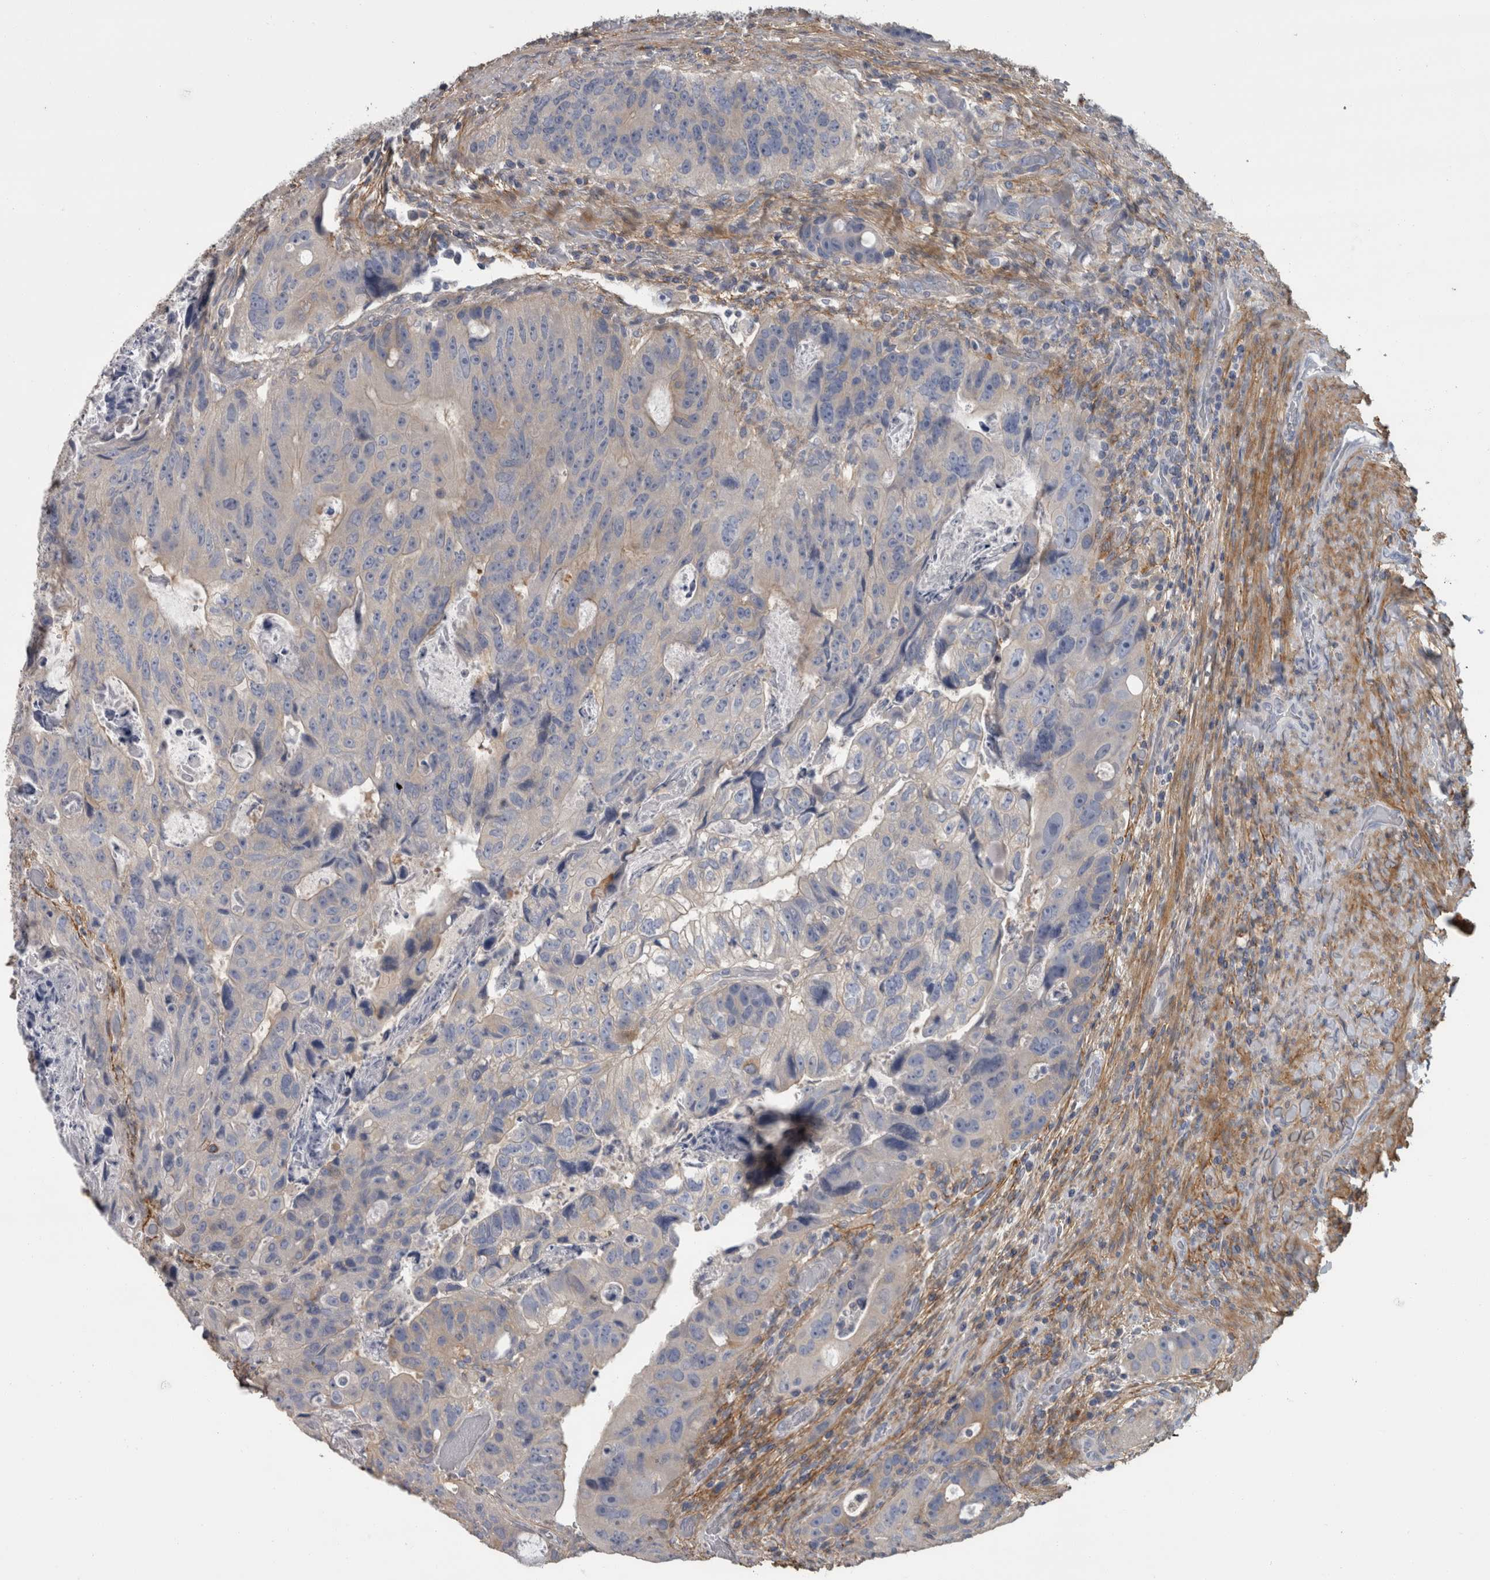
{"staining": {"intensity": "negative", "quantity": "none", "location": "none"}, "tissue": "colorectal cancer", "cell_type": "Tumor cells", "image_type": "cancer", "snomed": [{"axis": "morphology", "description": "Adenocarcinoma, NOS"}, {"axis": "topography", "description": "Rectum"}], "caption": "Immunohistochemical staining of human colorectal cancer exhibits no significant positivity in tumor cells. (DAB (3,3'-diaminobenzidine) immunohistochemistry, high magnification).", "gene": "EFEMP2", "patient": {"sex": "male", "age": 59}}